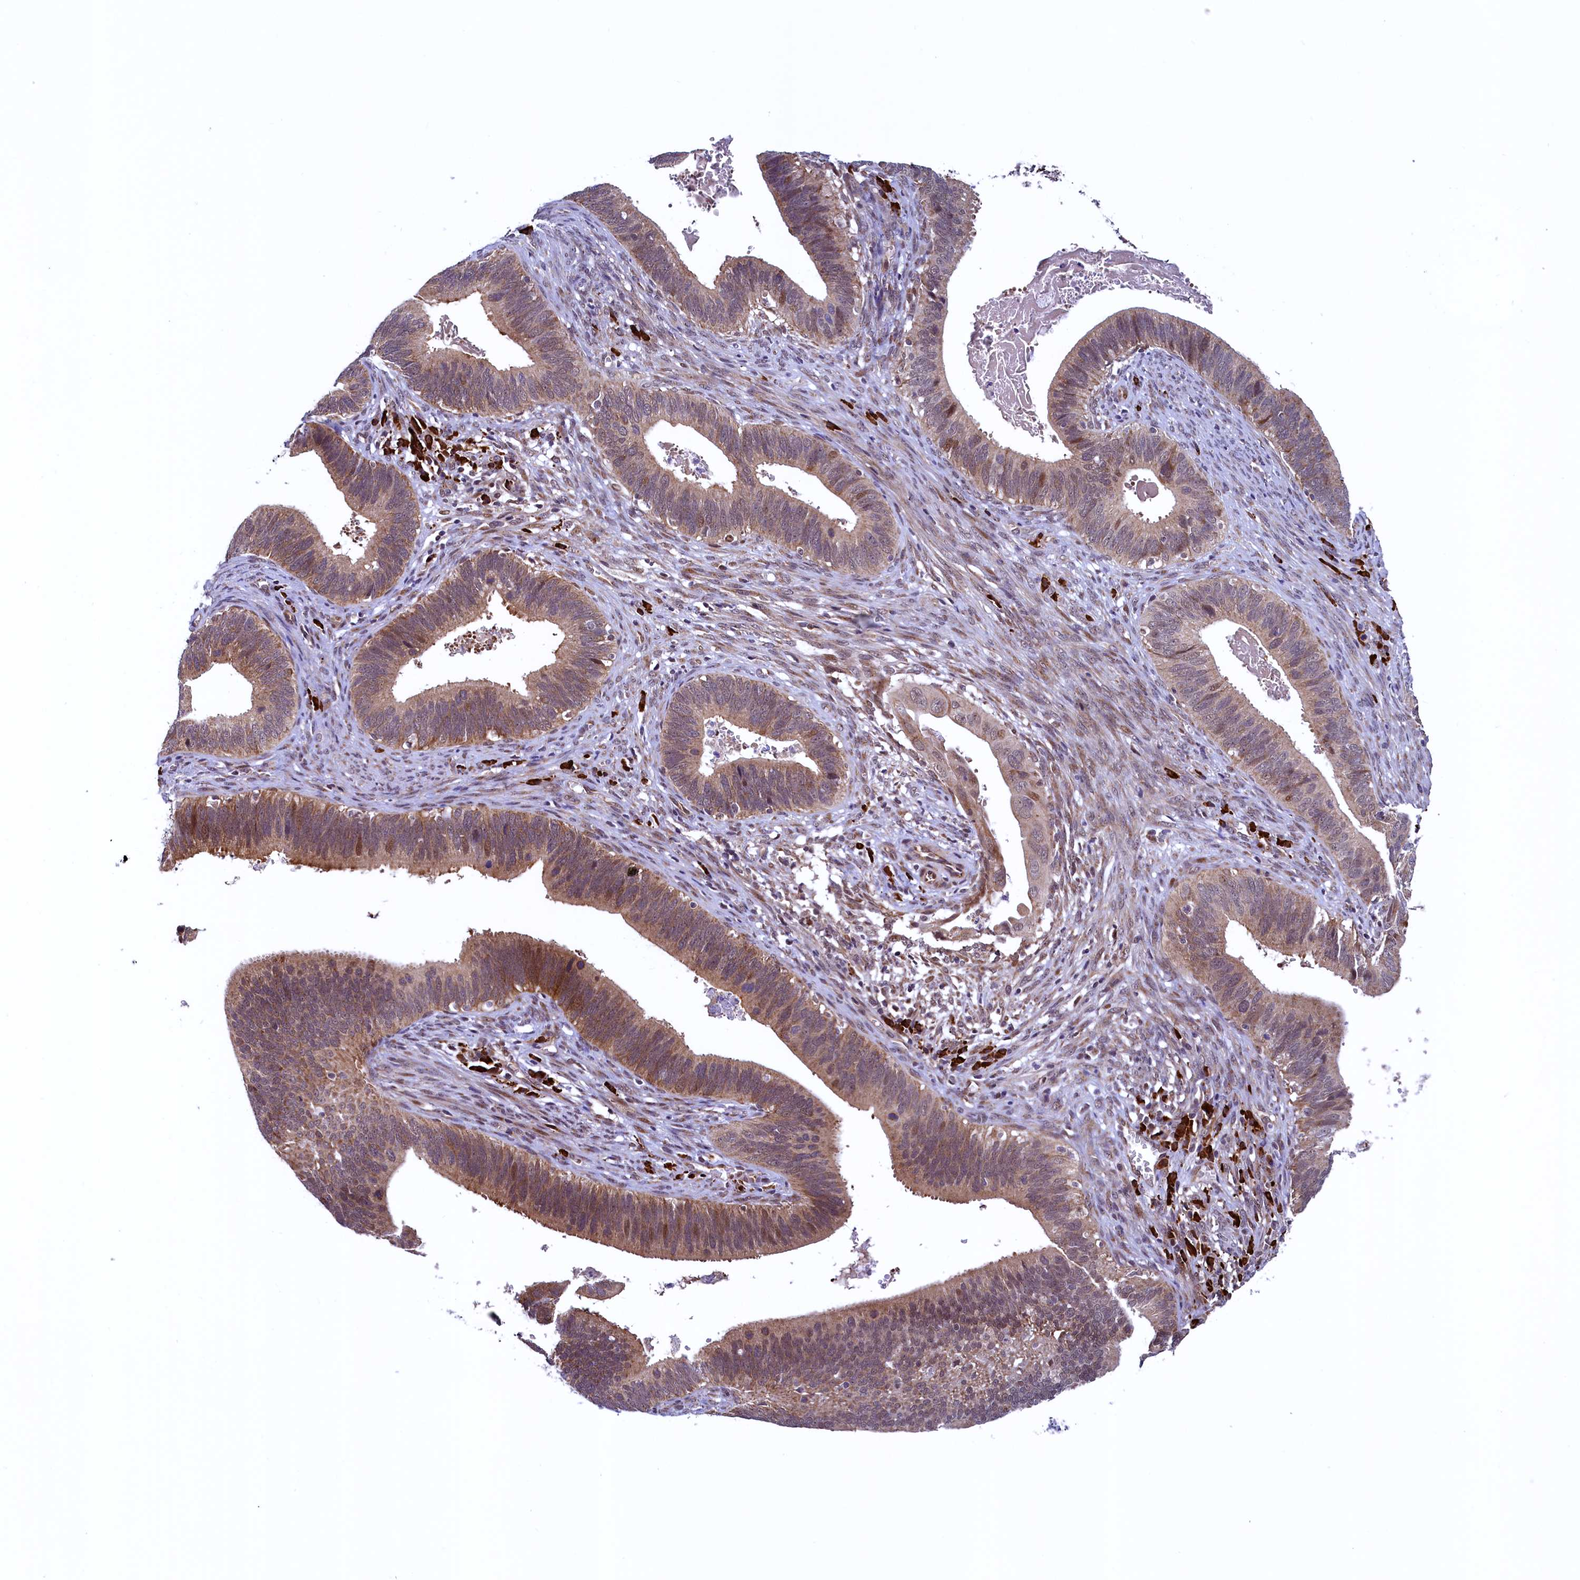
{"staining": {"intensity": "moderate", "quantity": ">75%", "location": "cytoplasmic/membranous,nuclear"}, "tissue": "cervical cancer", "cell_type": "Tumor cells", "image_type": "cancer", "snomed": [{"axis": "morphology", "description": "Adenocarcinoma, NOS"}, {"axis": "topography", "description": "Cervix"}], "caption": "Immunohistochemical staining of human cervical adenocarcinoma shows moderate cytoplasmic/membranous and nuclear protein expression in approximately >75% of tumor cells.", "gene": "RBFA", "patient": {"sex": "female", "age": 42}}